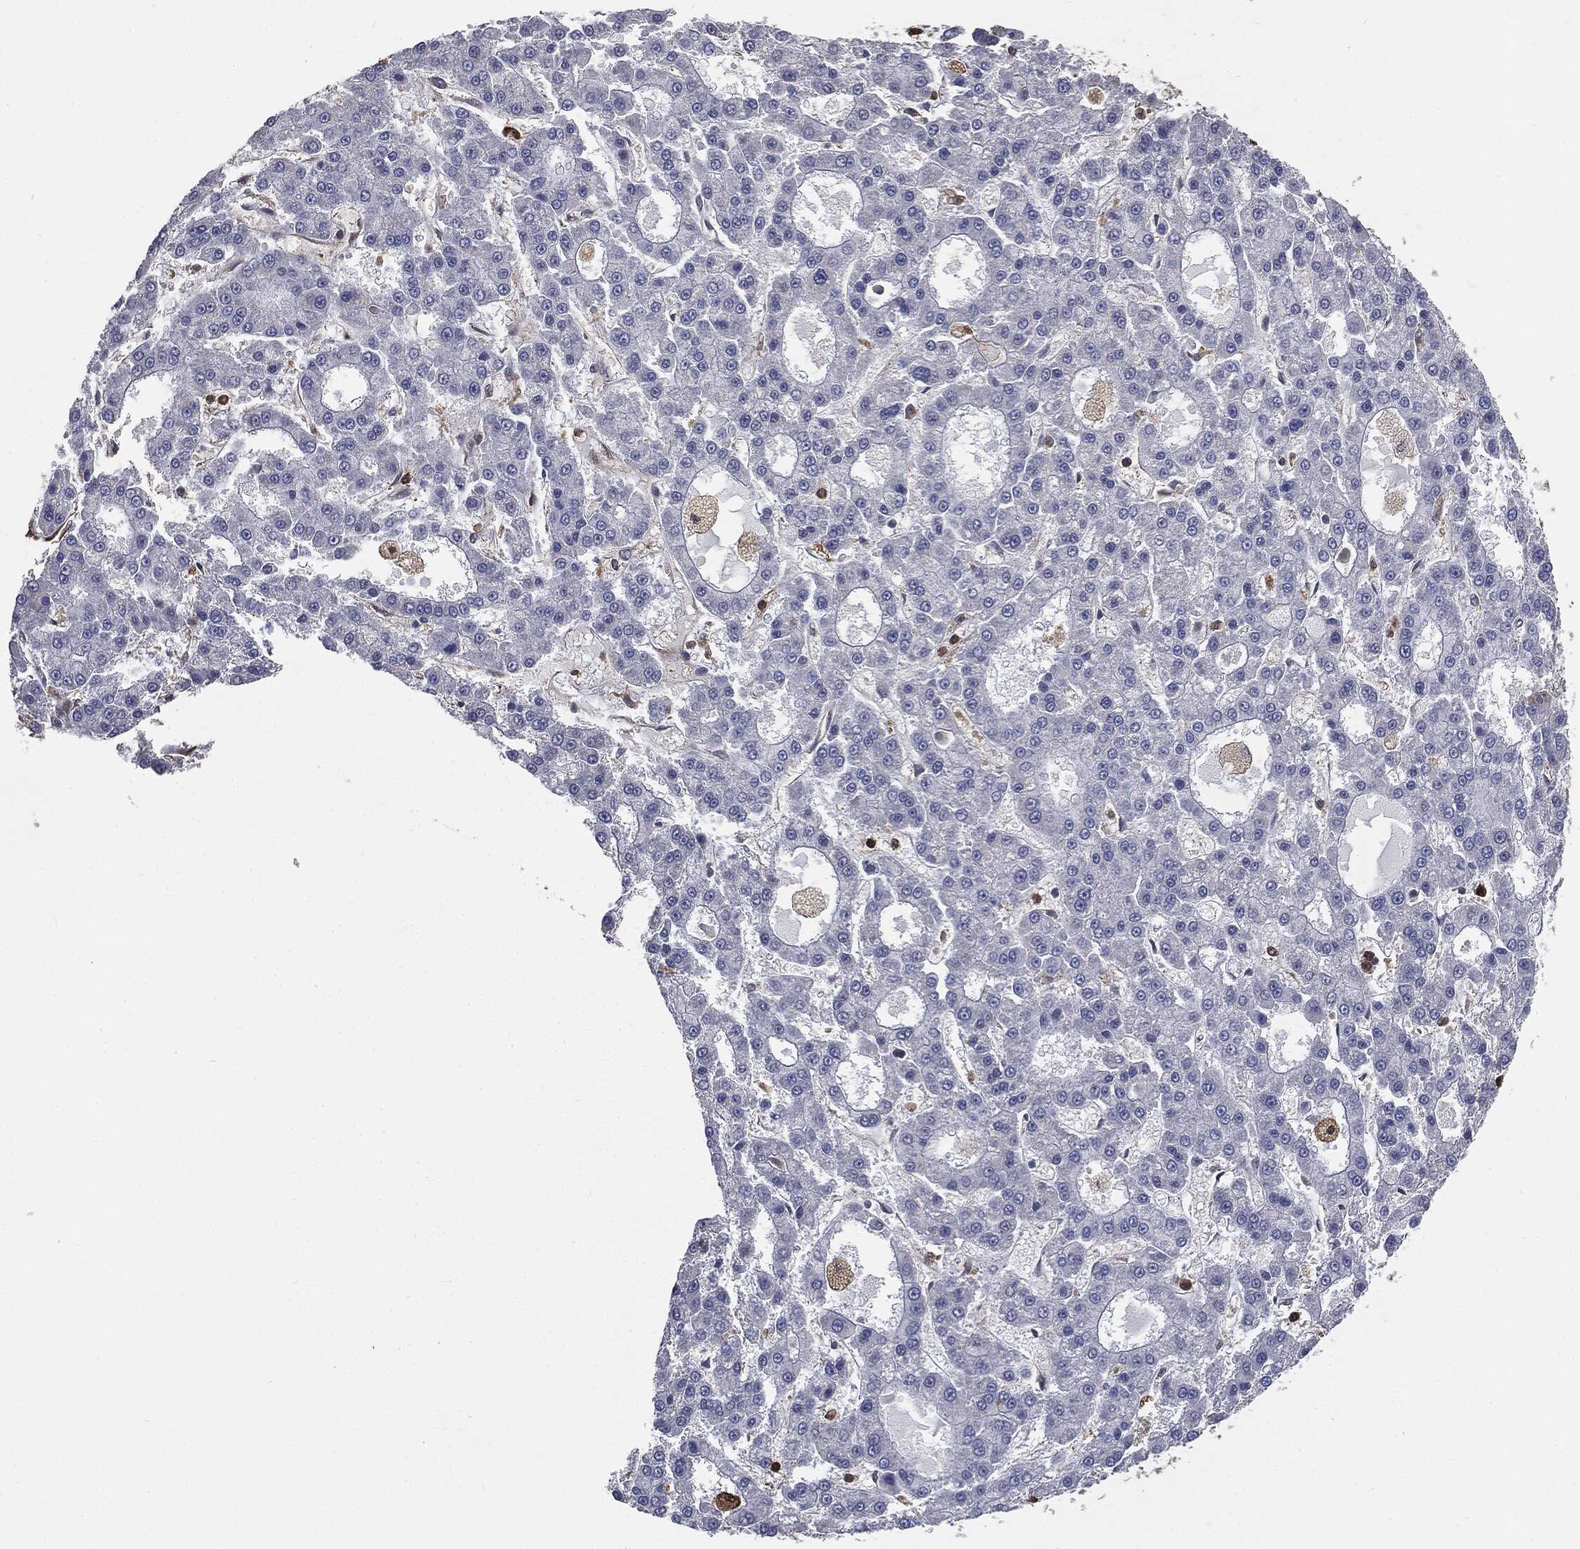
{"staining": {"intensity": "negative", "quantity": "none", "location": "none"}, "tissue": "liver cancer", "cell_type": "Tumor cells", "image_type": "cancer", "snomed": [{"axis": "morphology", "description": "Carcinoma, Hepatocellular, NOS"}, {"axis": "topography", "description": "Liver"}], "caption": "Human liver cancer stained for a protein using immunohistochemistry reveals no expression in tumor cells.", "gene": "GNB5", "patient": {"sex": "male", "age": 70}}